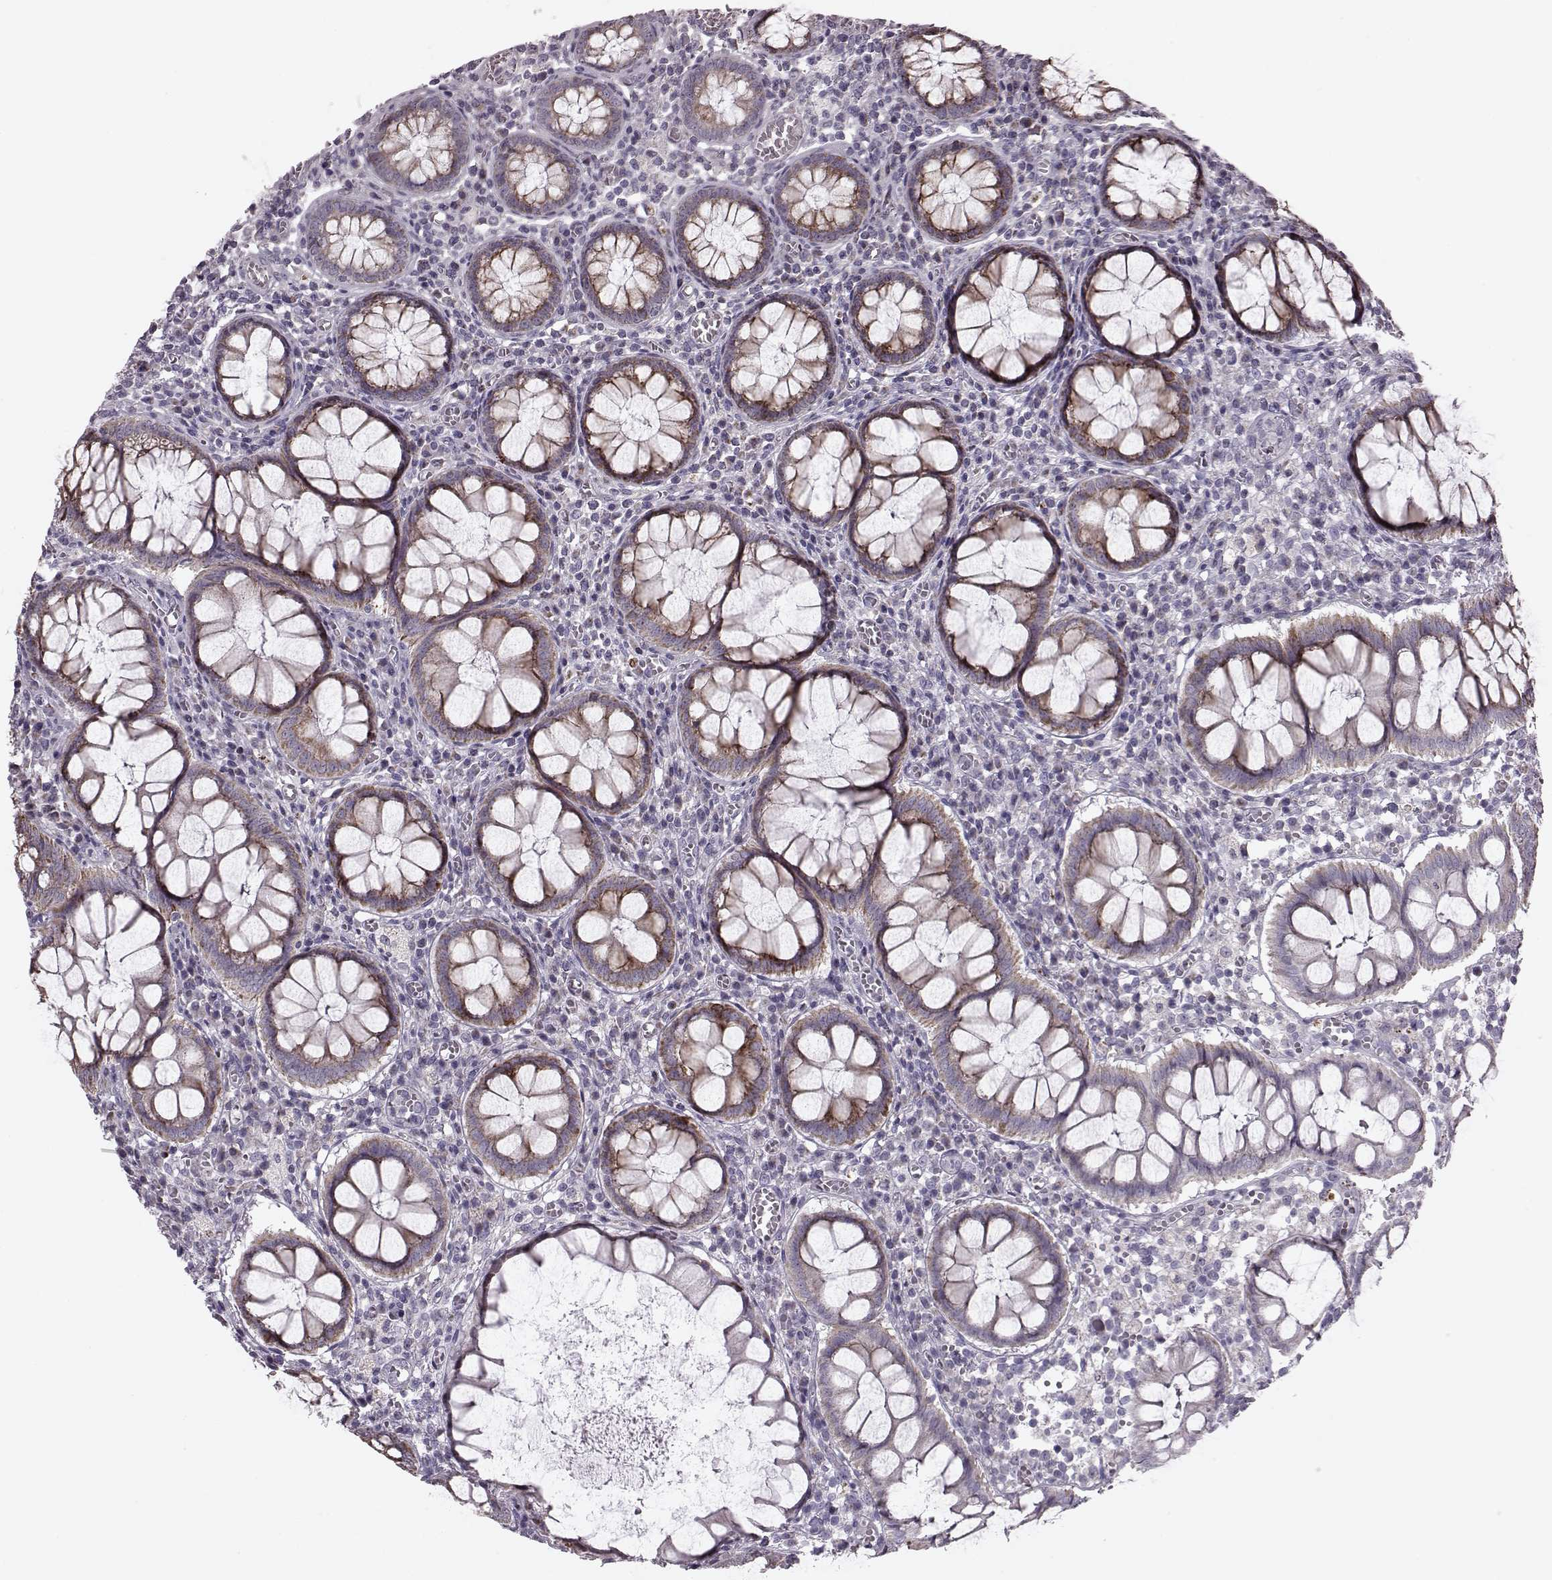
{"staining": {"intensity": "weak", "quantity": ">75%", "location": "cytoplasmic/membranous"}, "tissue": "colorectal cancer", "cell_type": "Tumor cells", "image_type": "cancer", "snomed": [{"axis": "morphology", "description": "Normal tissue, NOS"}, {"axis": "morphology", "description": "Adenocarcinoma, NOS"}, {"axis": "topography", "description": "Colon"}], "caption": "Tumor cells display low levels of weak cytoplasmic/membranous expression in about >75% of cells in human colorectal adenocarcinoma. Immunohistochemistry (ihc) stains the protein in brown and the nuclei are stained blue.", "gene": "ATP5MF", "patient": {"sex": "male", "age": 65}}